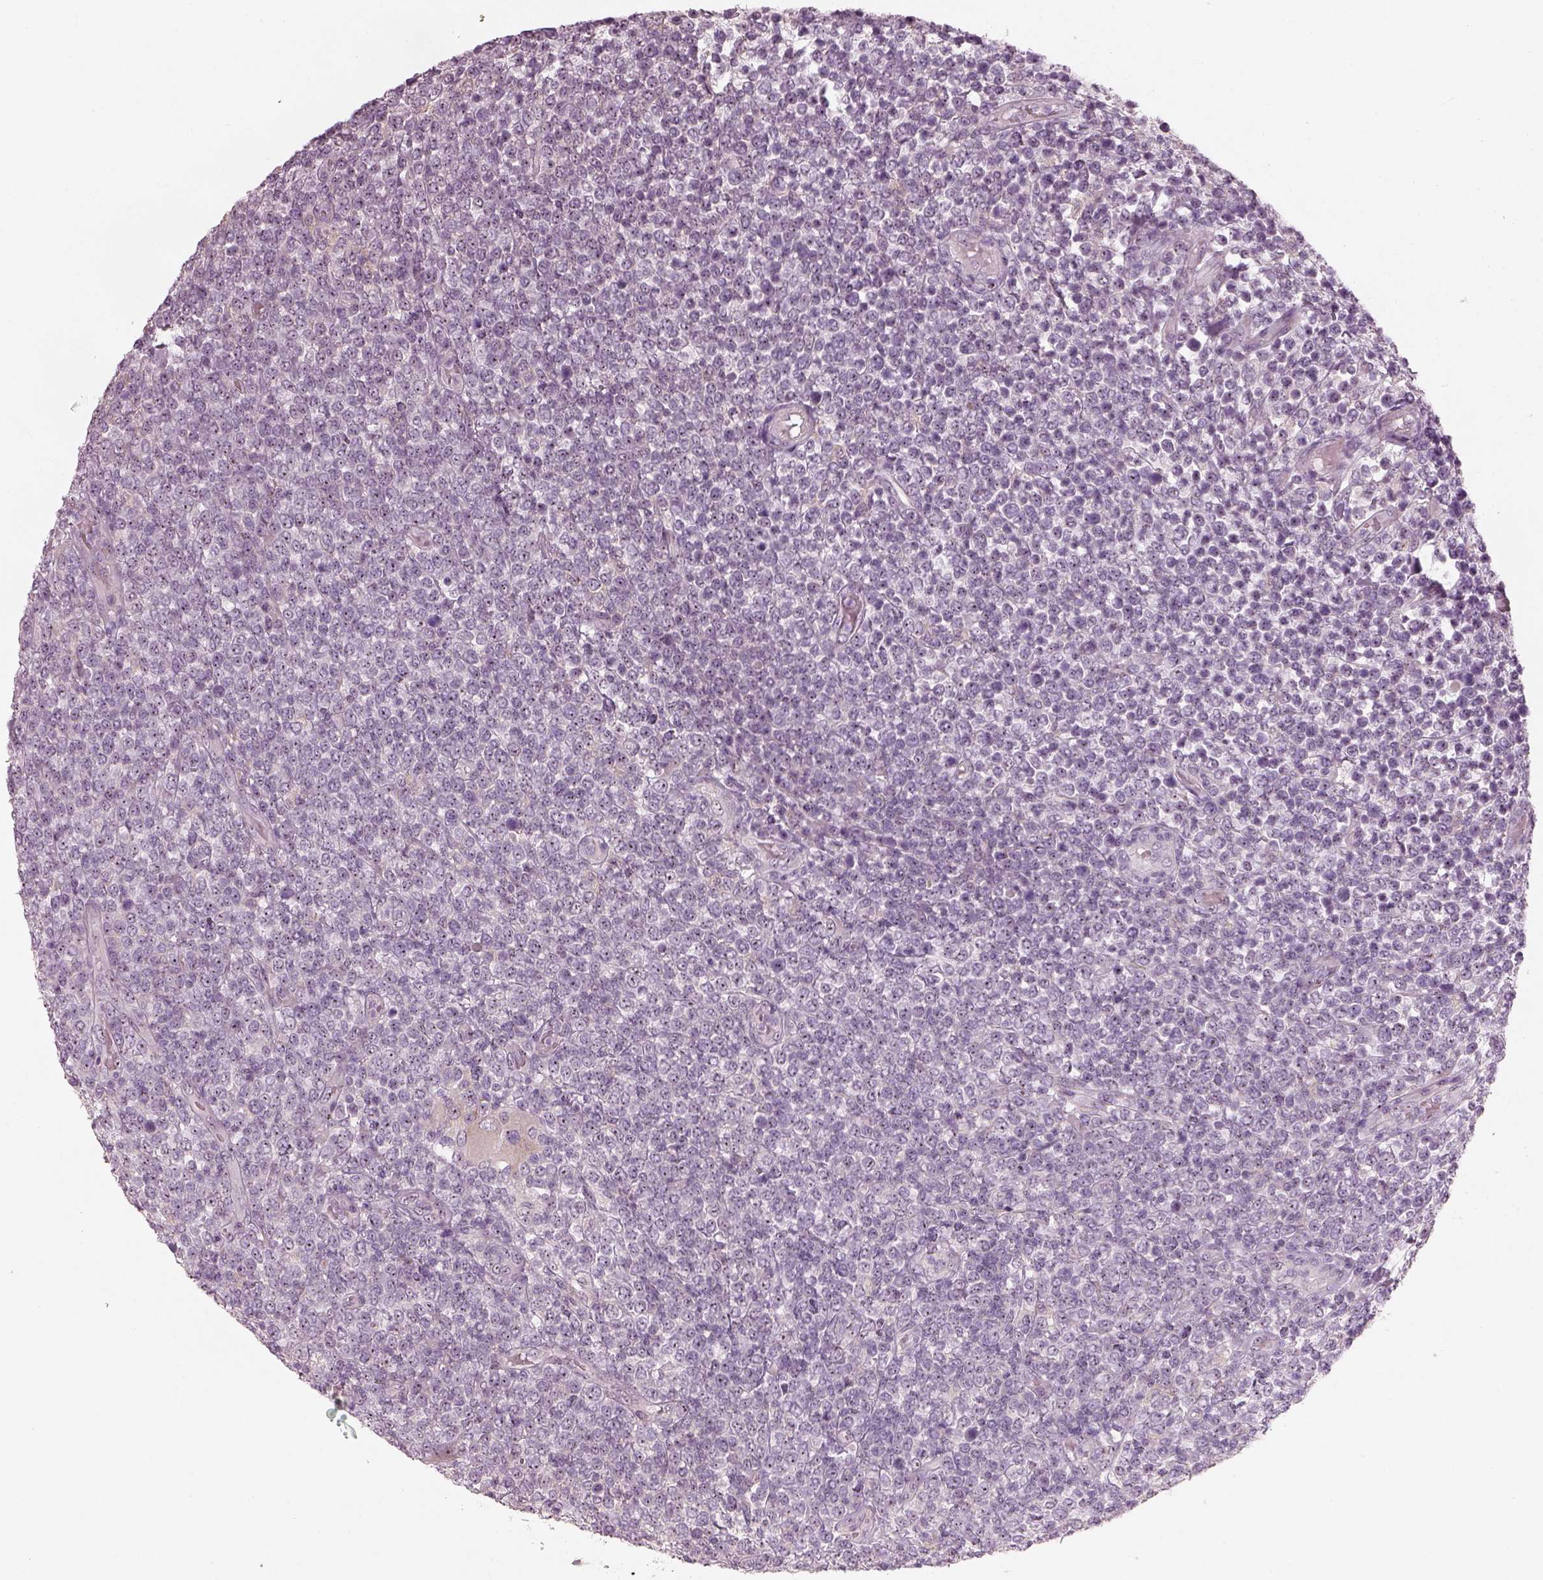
{"staining": {"intensity": "negative", "quantity": "none", "location": "none"}, "tissue": "lymphoma", "cell_type": "Tumor cells", "image_type": "cancer", "snomed": [{"axis": "morphology", "description": "Malignant lymphoma, non-Hodgkin's type, High grade"}, {"axis": "topography", "description": "Soft tissue"}], "caption": "Micrograph shows no significant protein positivity in tumor cells of high-grade malignant lymphoma, non-Hodgkin's type. Nuclei are stained in blue.", "gene": "CDS1", "patient": {"sex": "female", "age": 56}}